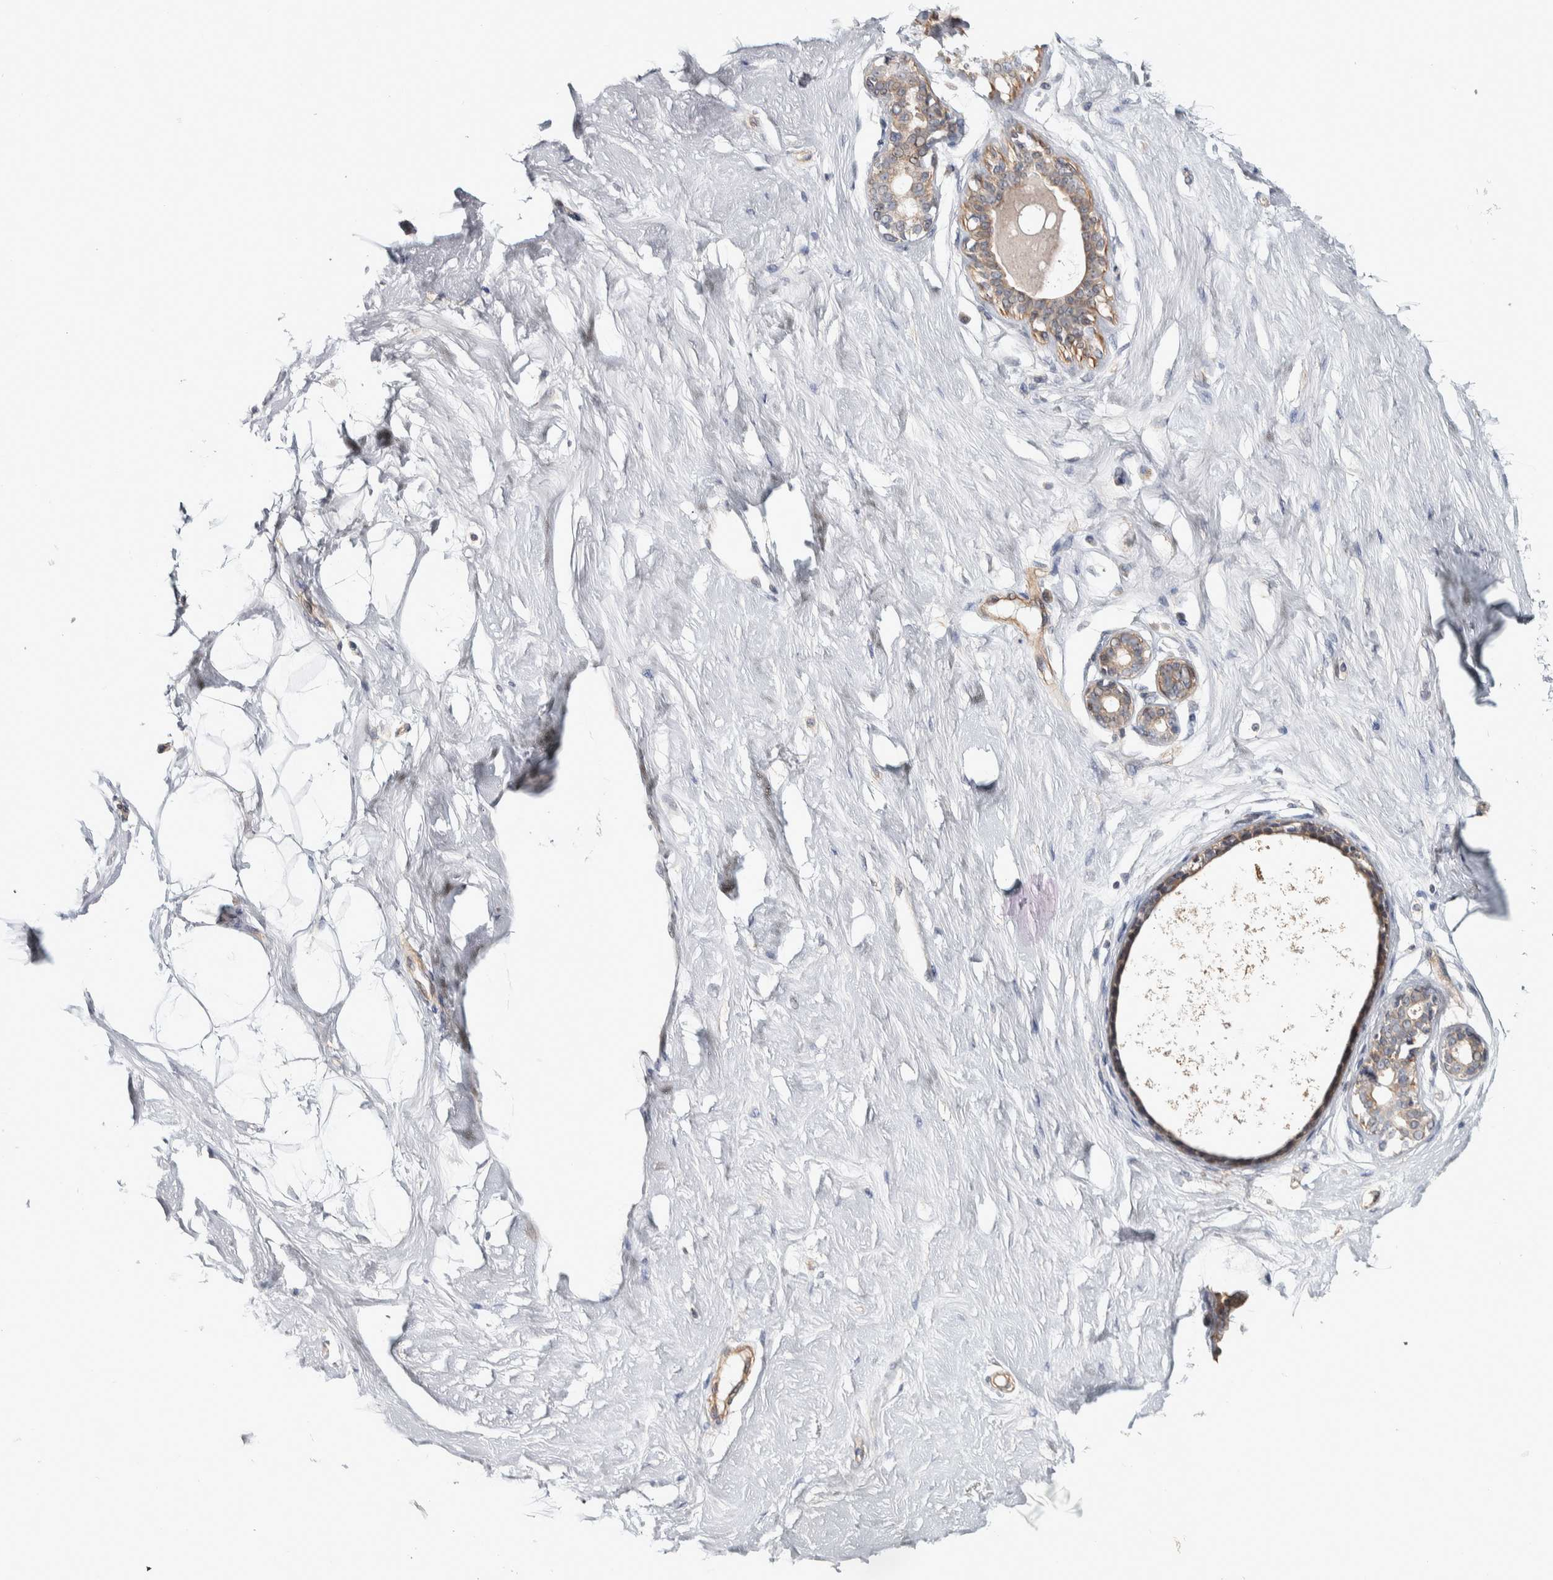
{"staining": {"intensity": "moderate", "quantity": "<25%", "location": "cytoplasmic/membranous"}, "tissue": "breast", "cell_type": "Adipocytes", "image_type": "normal", "snomed": [{"axis": "morphology", "description": "Normal tissue, NOS"}, {"axis": "topography", "description": "Breast"}], "caption": "Immunohistochemistry staining of benign breast, which displays low levels of moderate cytoplasmic/membranous expression in about <25% of adipocytes indicating moderate cytoplasmic/membranous protein positivity. The staining was performed using DAB (brown) for protein detection and nuclei were counterstained in hematoxylin (blue).", "gene": "CHMP4C", "patient": {"sex": "female", "age": 23}}